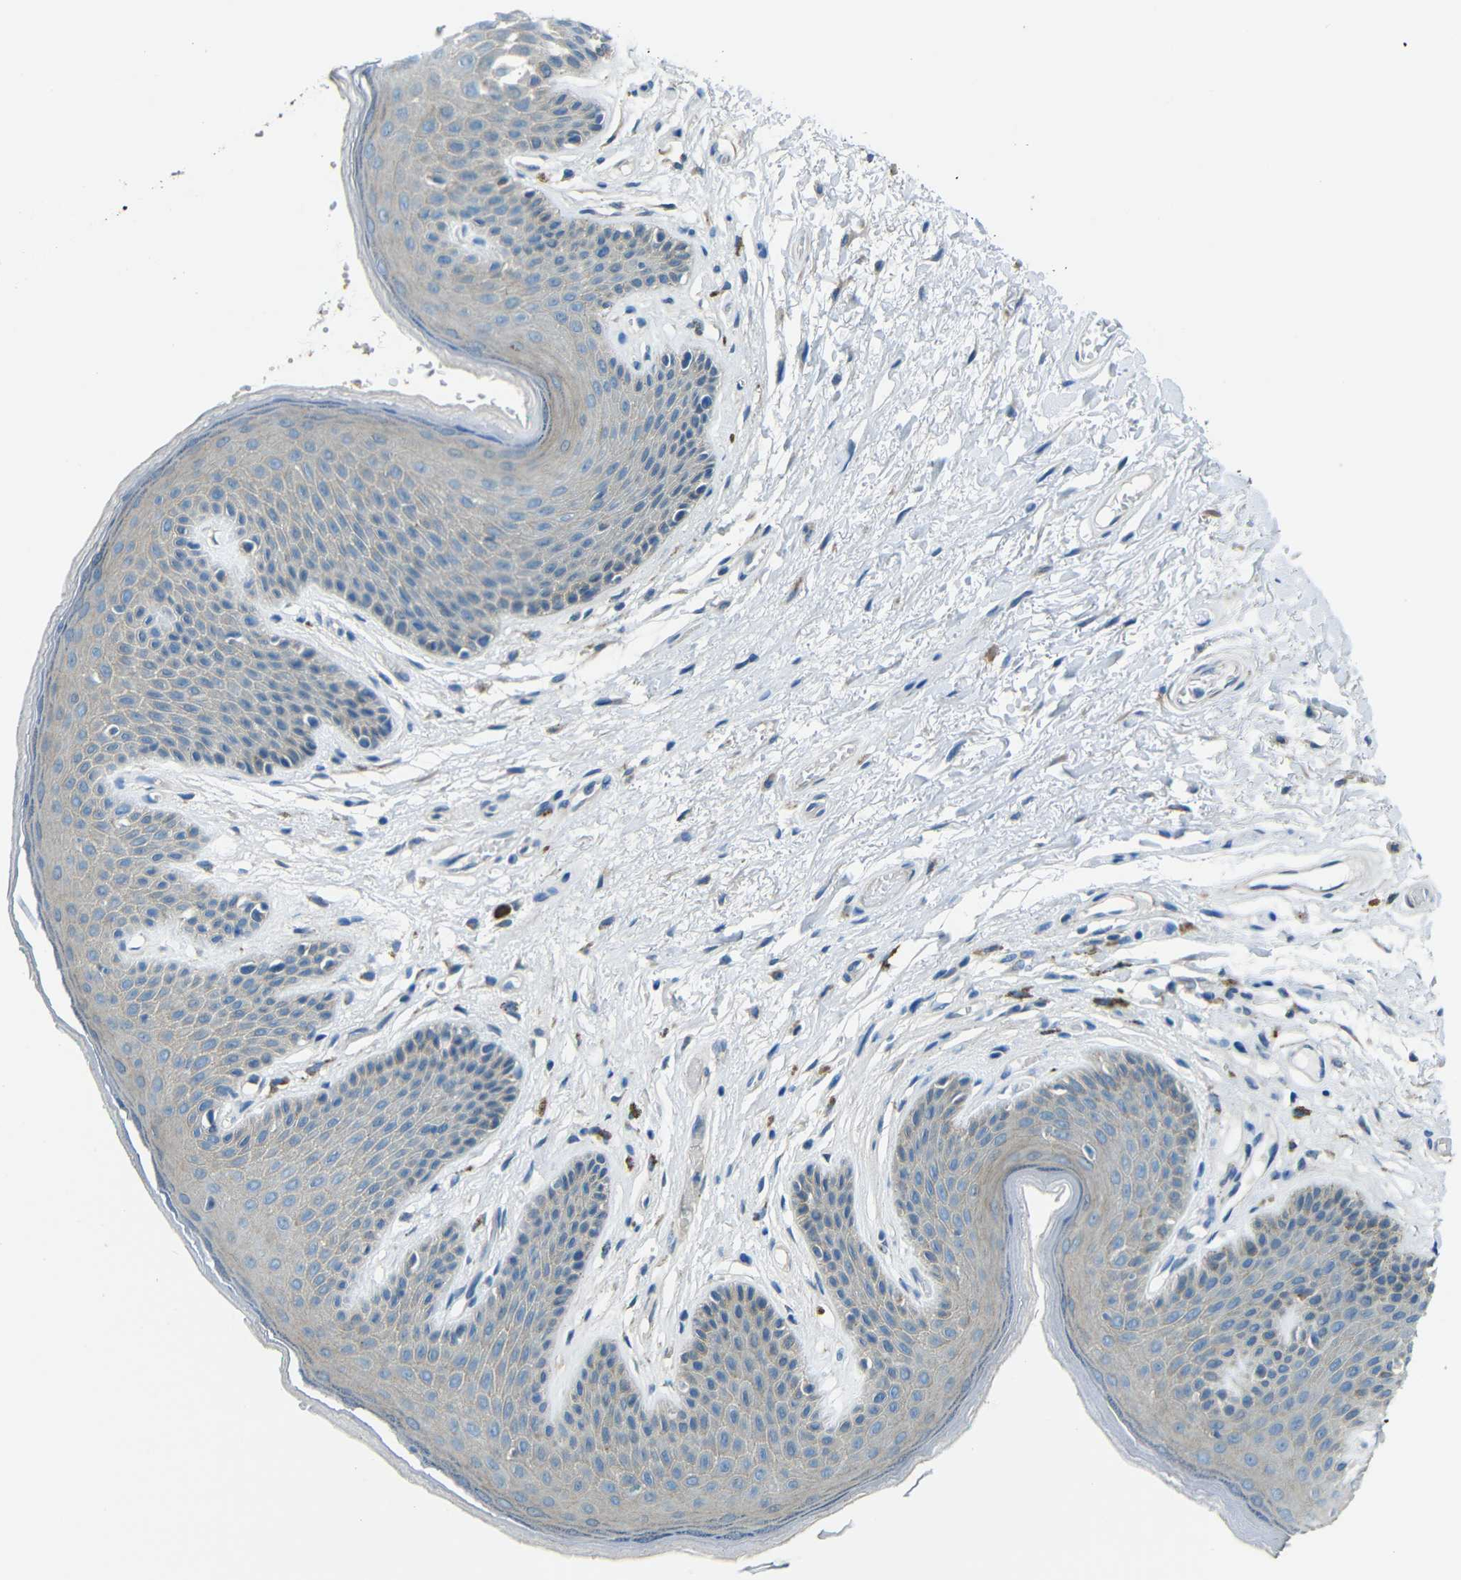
{"staining": {"intensity": "negative", "quantity": "none", "location": "none"}, "tissue": "skin", "cell_type": "Epidermal cells", "image_type": "normal", "snomed": [{"axis": "morphology", "description": "Normal tissue, NOS"}, {"axis": "topography", "description": "Anal"}], "caption": "Immunohistochemistry micrograph of normal skin: human skin stained with DAB reveals no significant protein staining in epidermal cells. (DAB immunohistochemistry (IHC), high magnification).", "gene": "CYP26B1", "patient": {"sex": "male", "age": 74}}